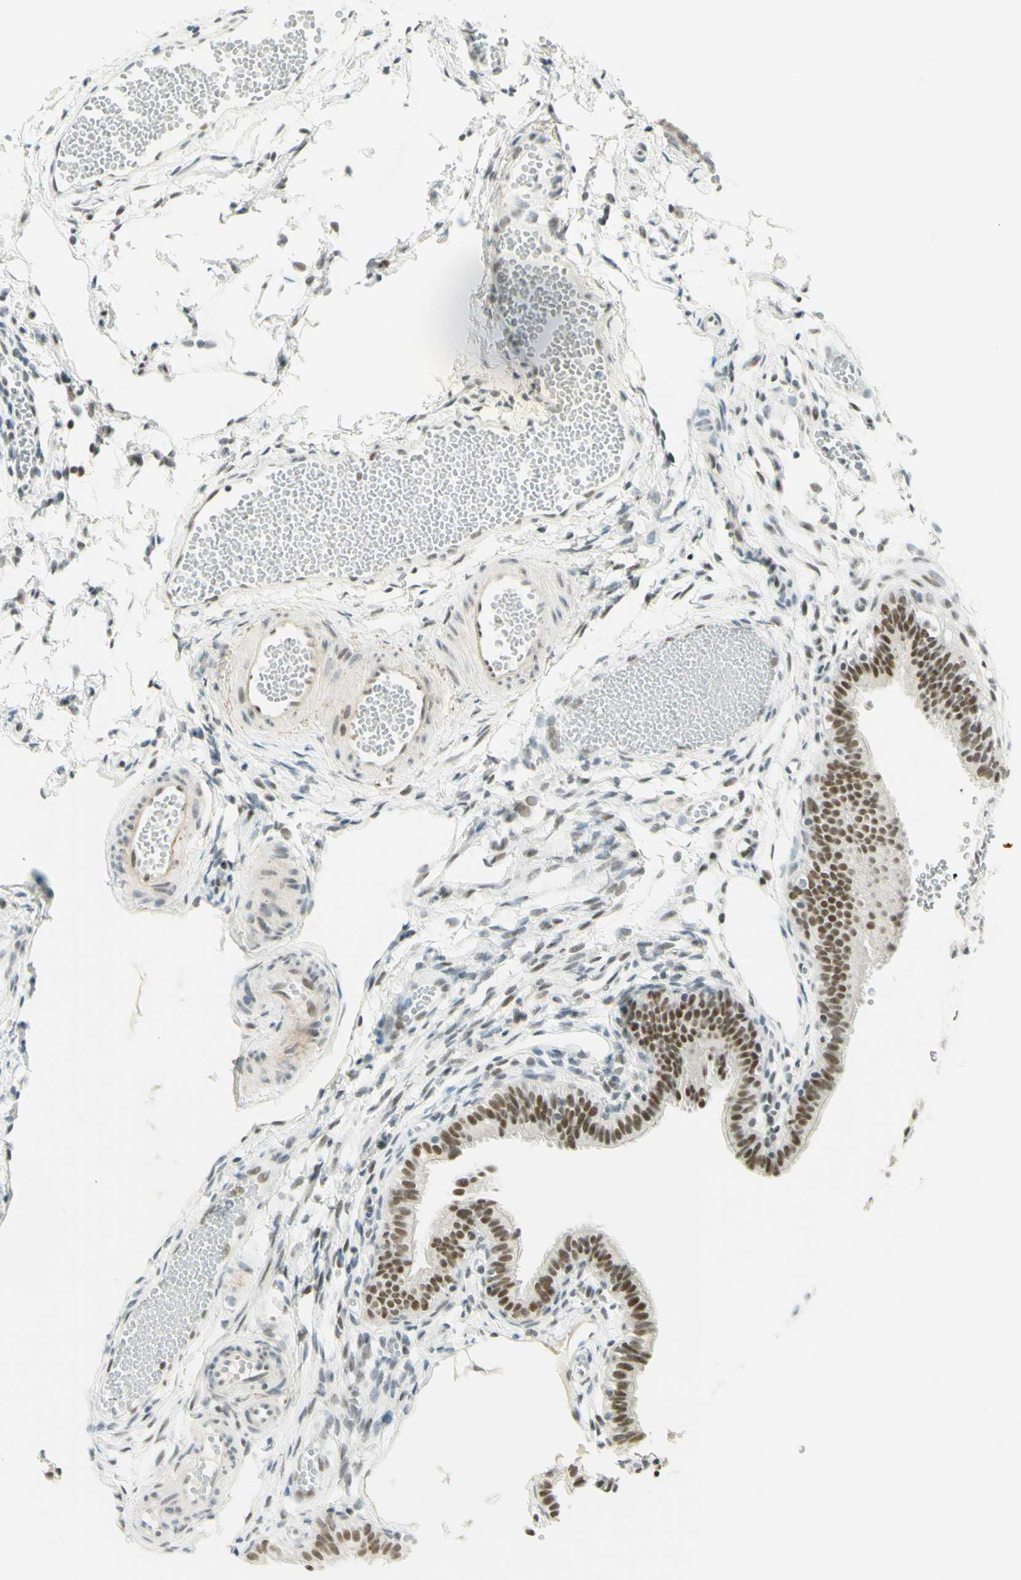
{"staining": {"intensity": "weak", "quantity": ">75%", "location": "nuclear"}, "tissue": "fallopian tube", "cell_type": "Glandular cells", "image_type": "normal", "snomed": [{"axis": "morphology", "description": "Normal tissue, NOS"}, {"axis": "topography", "description": "Fallopian tube"}, {"axis": "topography", "description": "Placenta"}], "caption": "The micrograph displays immunohistochemical staining of unremarkable fallopian tube. There is weak nuclear staining is seen in about >75% of glandular cells. The staining was performed using DAB to visualize the protein expression in brown, while the nuclei were stained in blue with hematoxylin (Magnification: 20x).", "gene": "PMS2", "patient": {"sex": "female", "age": 34}}